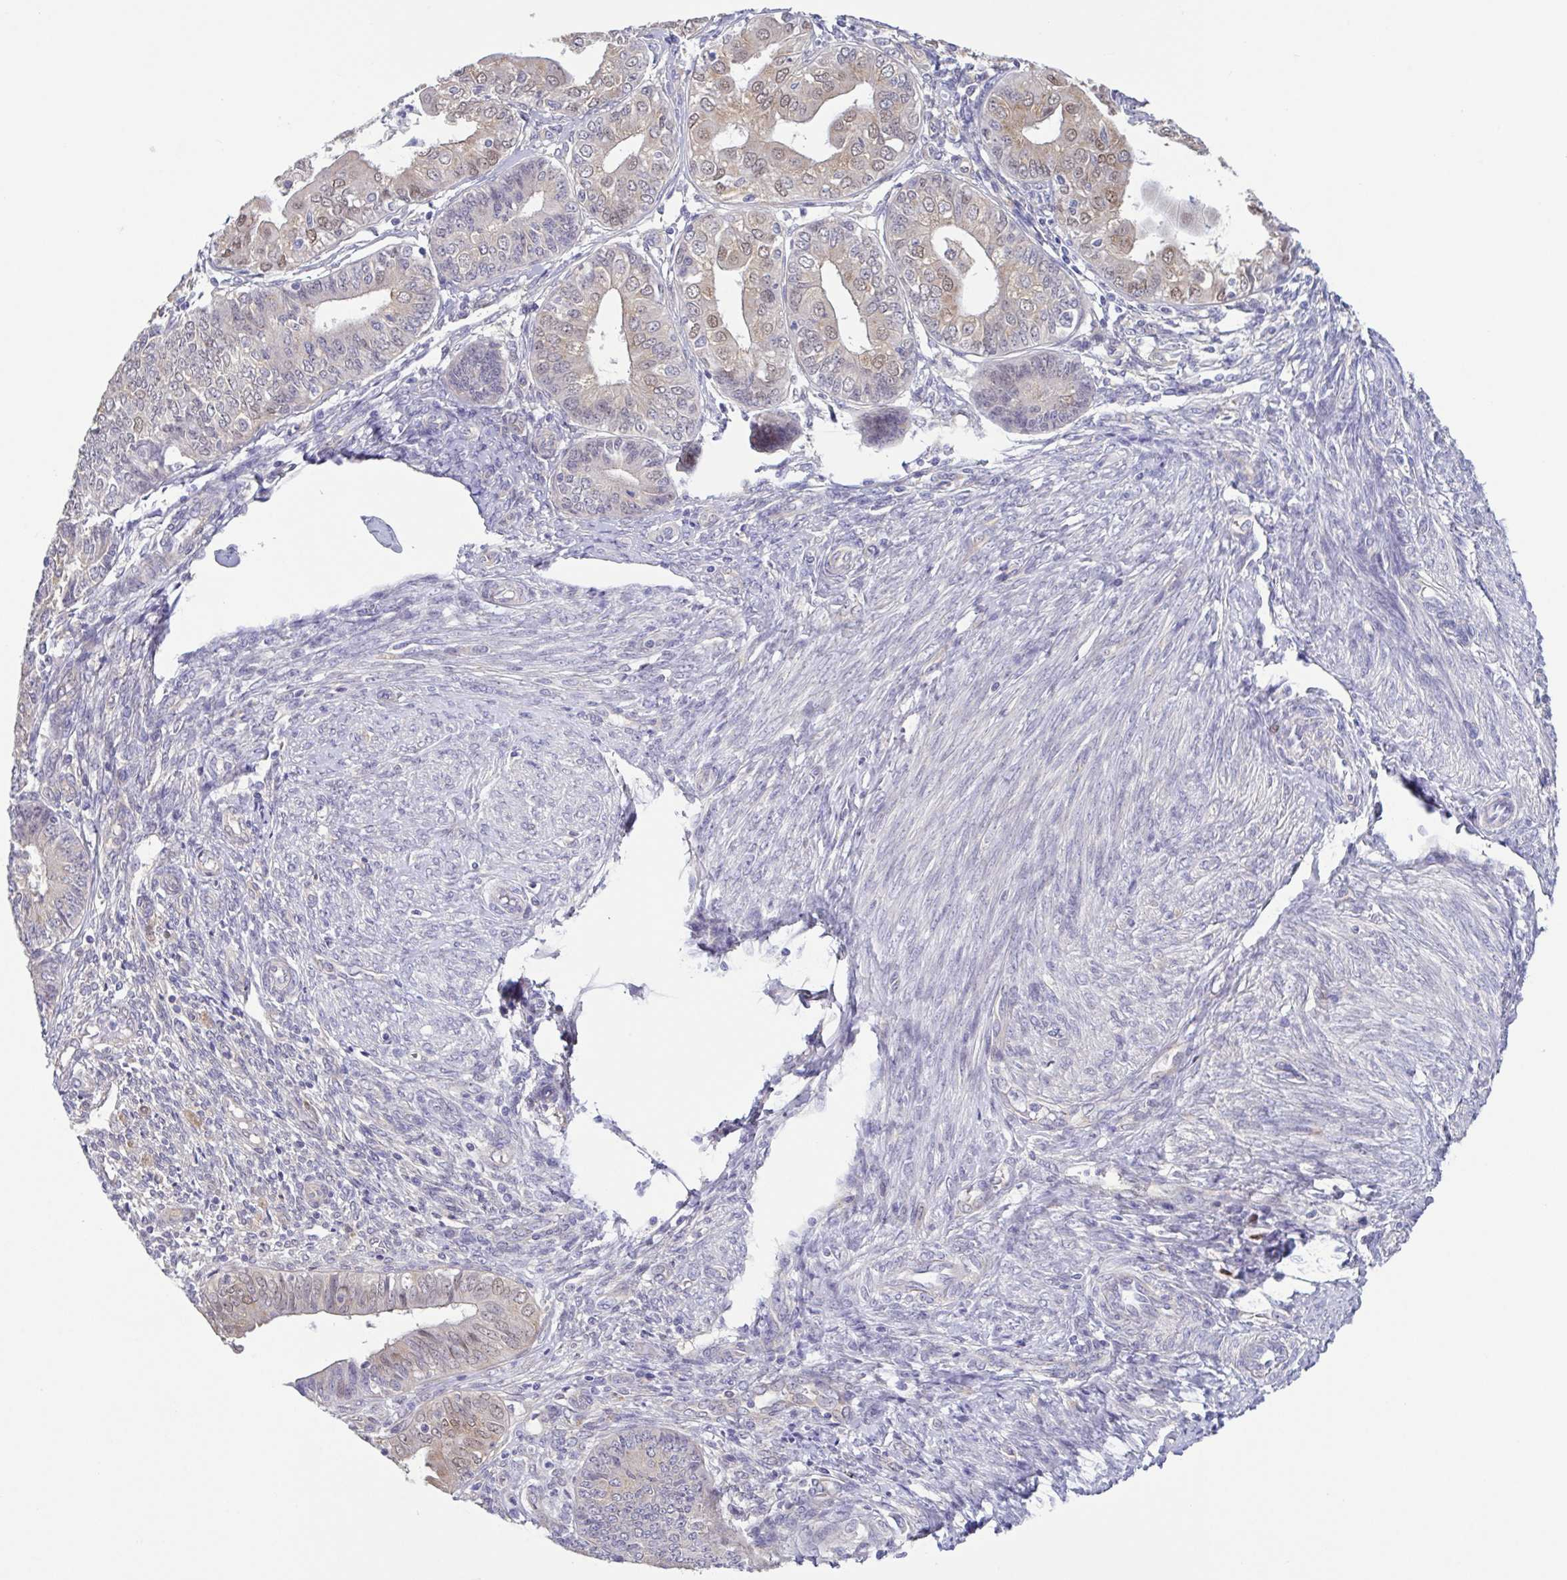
{"staining": {"intensity": "weak", "quantity": "<25%", "location": "nuclear"}, "tissue": "endometrial cancer", "cell_type": "Tumor cells", "image_type": "cancer", "snomed": [{"axis": "morphology", "description": "Adenocarcinoma, NOS"}, {"axis": "topography", "description": "Endometrium"}], "caption": "This photomicrograph is of endometrial adenocarcinoma stained with IHC to label a protein in brown with the nuclei are counter-stained blue. There is no expression in tumor cells.", "gene": "UBE2Q1", "patient": {"sex": "female", "age": 68}}